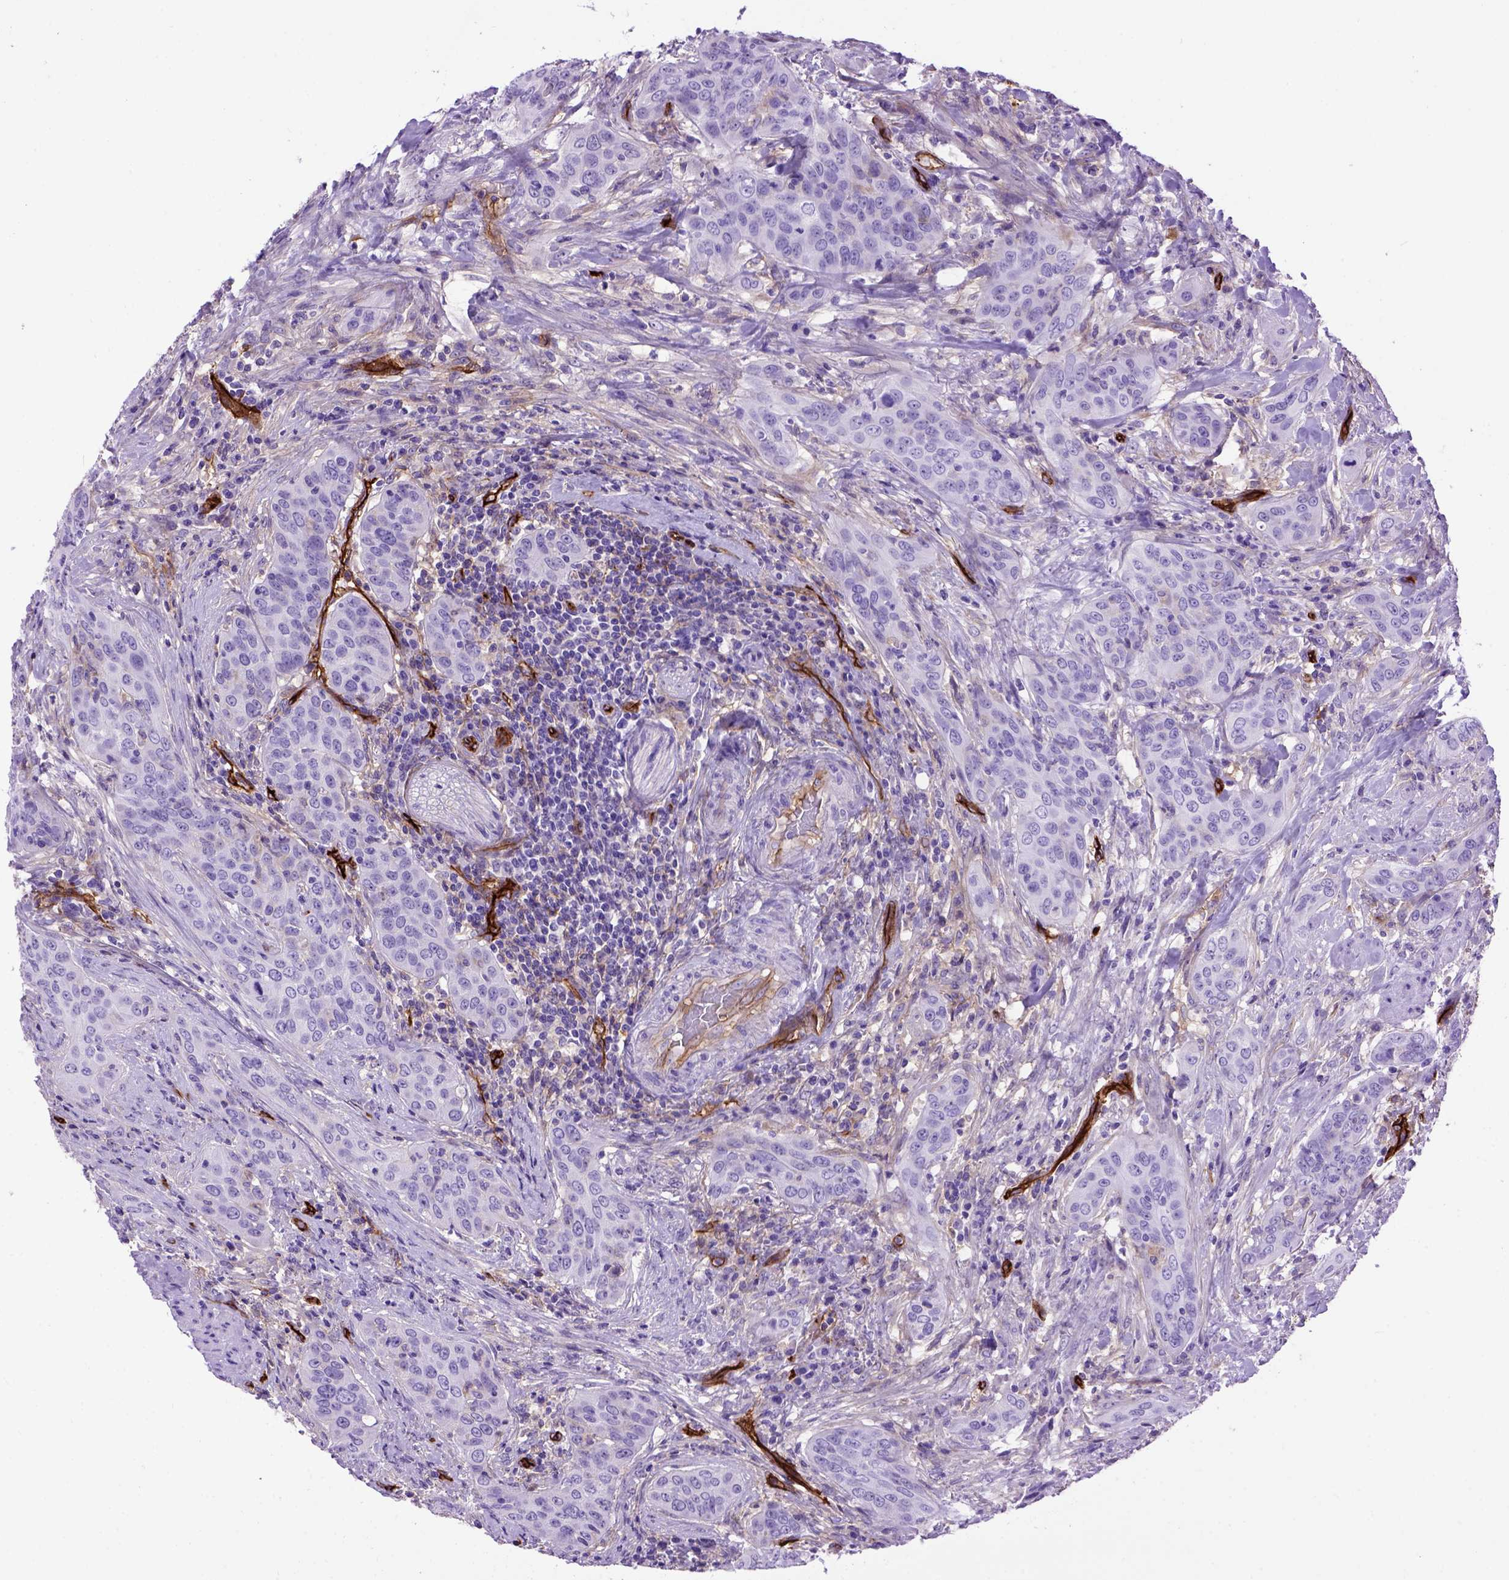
{"staining": {"intensity": "negative", "quantity": "none", "location": "none"}, "tissue": "urothelial cancer", "cell_type": "Tumor cells", "image_type": "cancer", "snomed": [{"axis": "morphology", "description": "Urothelial carcinoma, High grade"}, {"axis": "topography", "description": "Urinary bladder"}], "caption": "Immunohistochemistry (IHC) photomicrograph of neoplastic tissue: urothelial cancer stained with DAB (3,3'-diaminobenzidine) displays no significant protein expression in tumor cells.", "gene": "ENG", "patient": {"sex": "male", "age": 82}}